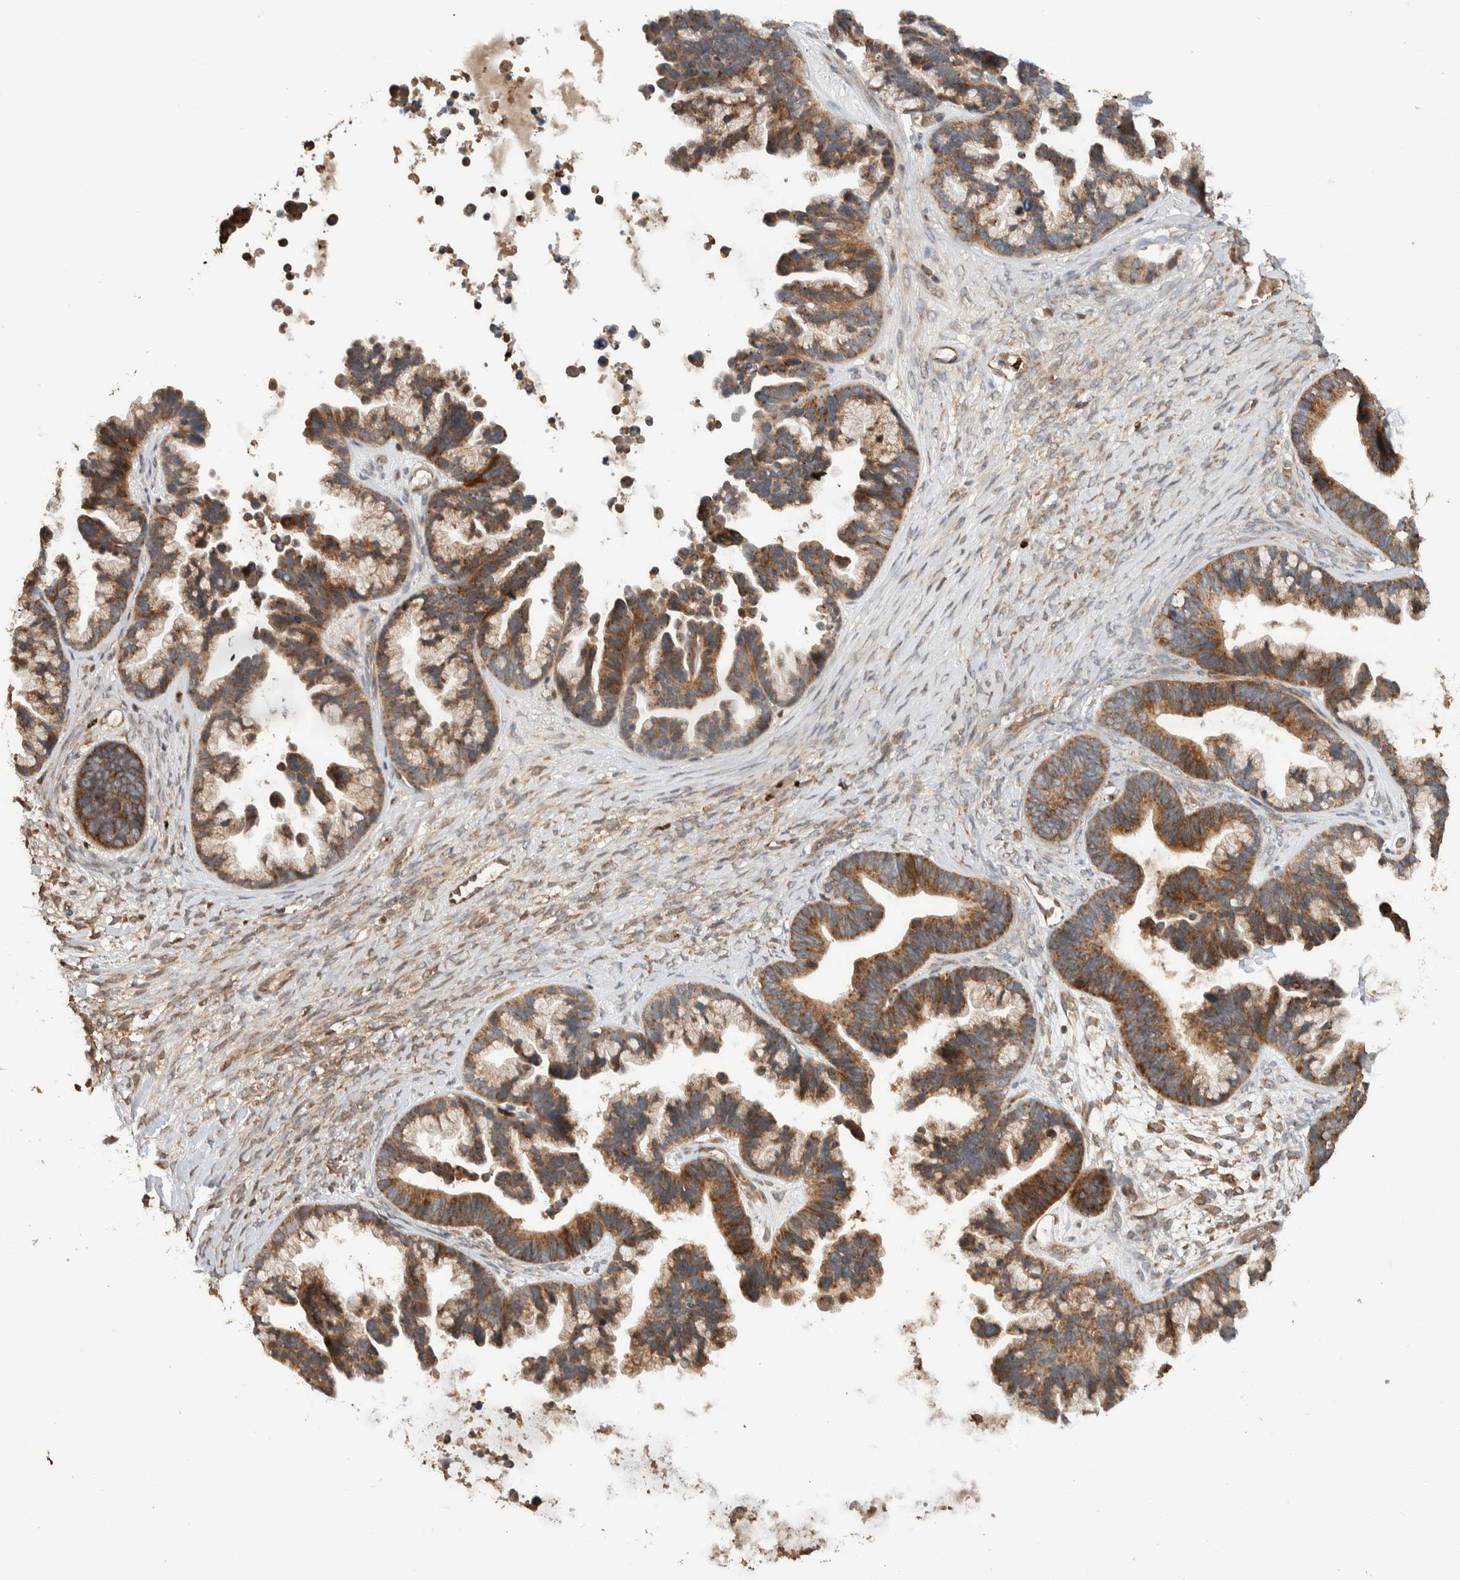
{"staining": {"intensity": "moderate", "quantity": ">75%", "location": "cytoplasmic/membranous"}, "tissue": "ovarian cancer", "cell_type": "Tumor cells", "image_type": "cancer", "snomed": [{"axis": "morphology", "description": "Cystadenocarcinoma, serous, NOS"}, {"axis": "topography", "description": "Ovary"}], "caption": "A medium amount of moderate cytoplasmic/membranous staining is identified in approximately >75% of tumor cells in serous cystadenocarcinoma (ovarian) tissue.", "gene": "VPS53", "patient": {"sex": "female", "age": 56}}